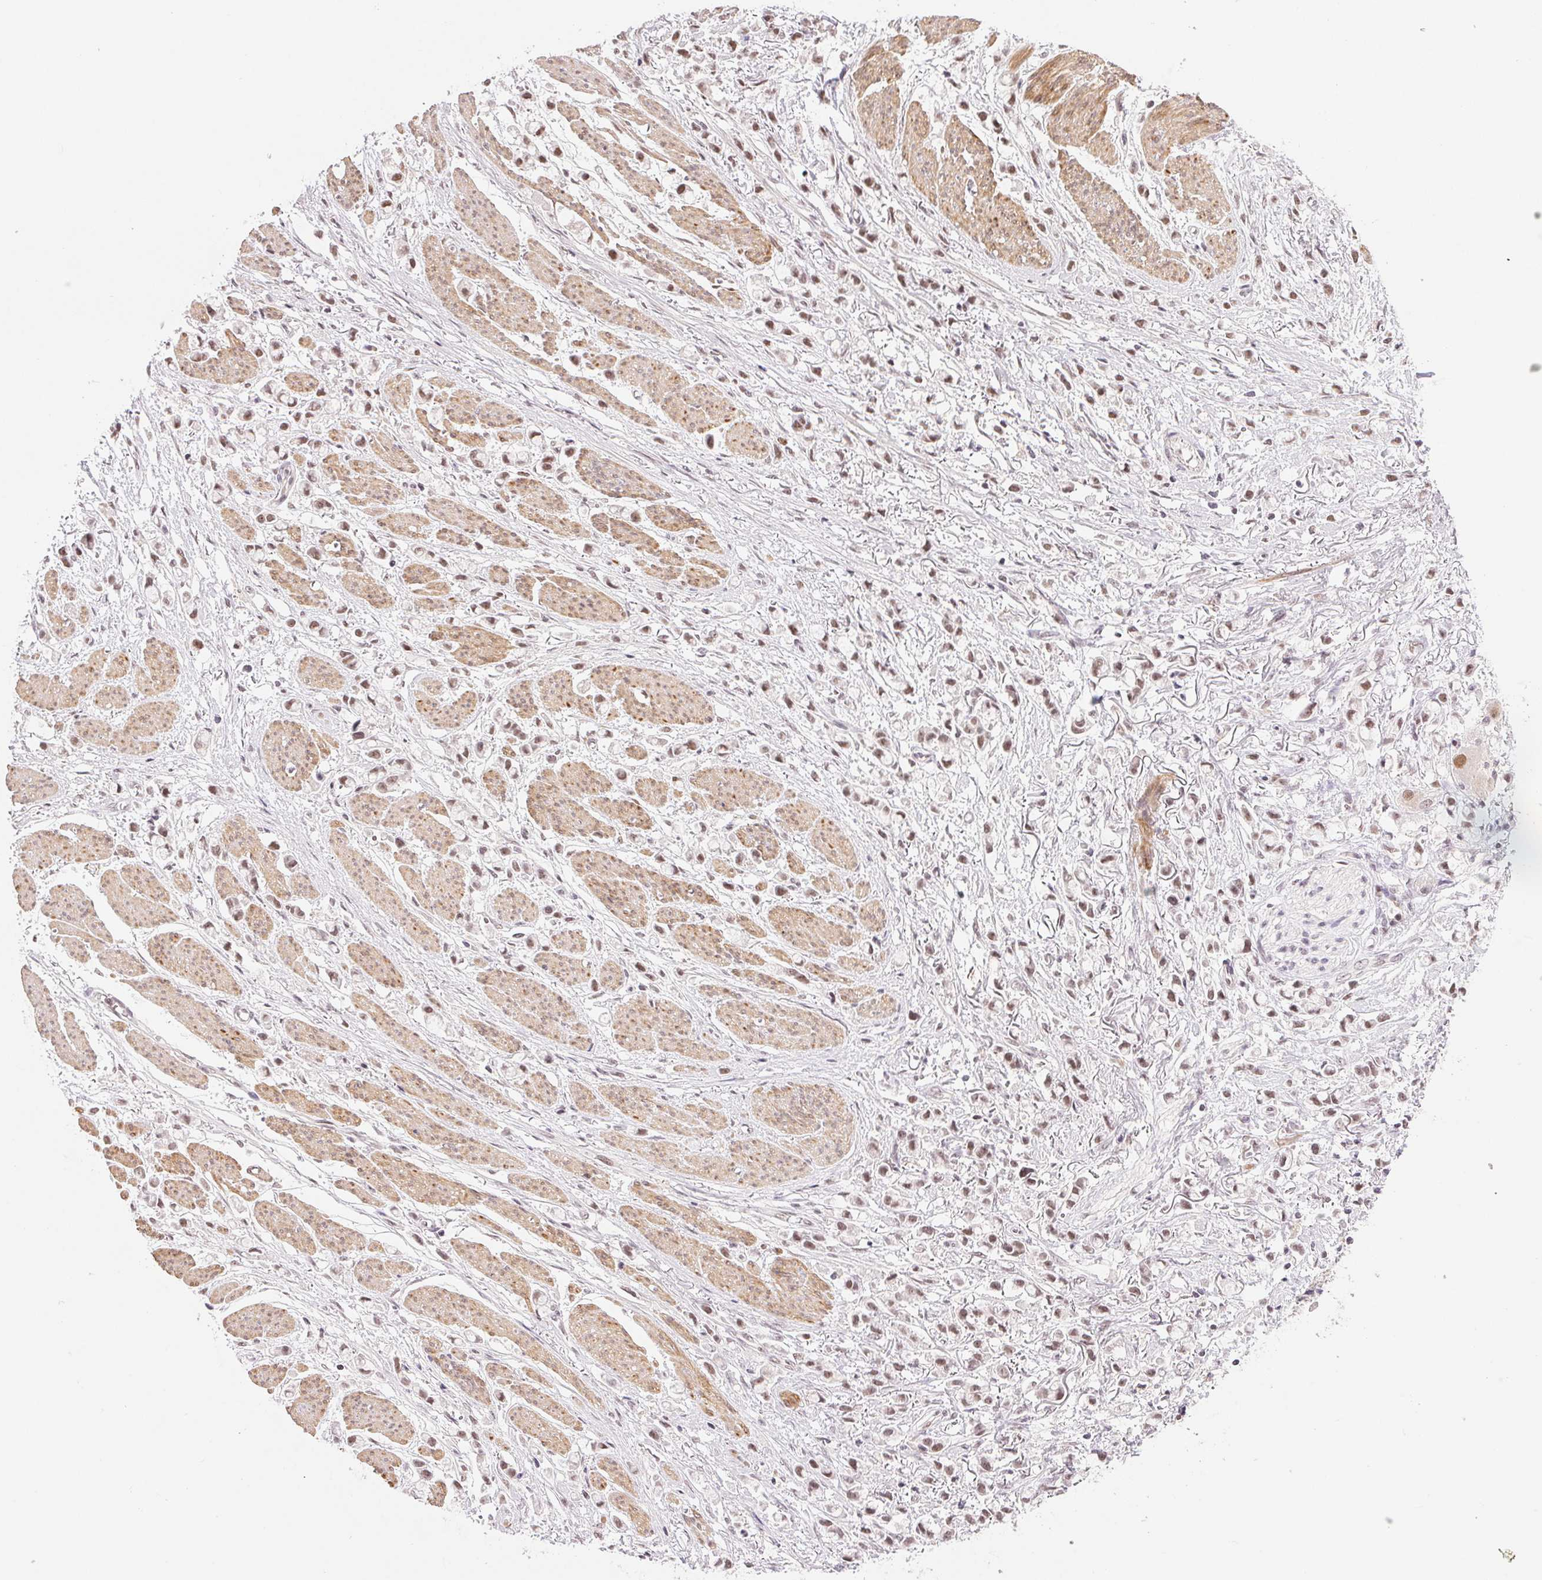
{"staining": {"intensity": "moderate", "quantity": ">75%", "location": "nuclear"}, "tissue": "stomach cancer", "cell_type": "Tumor cells", "image_type": "cancer", "snomed": [{"axis": "morphology", "description": "Adenocarcinoma, NOS"}, {"axis": "topography", "description": "Stomach"}], "caption": "This is a micrograph of immunohistochemistry staining of adenocarcinoma (stomach), which shows moderate positivity in the nuclear of tumor cells.", "gene": "PRPF18", "patient": {"sex": "female", "age": 81}}